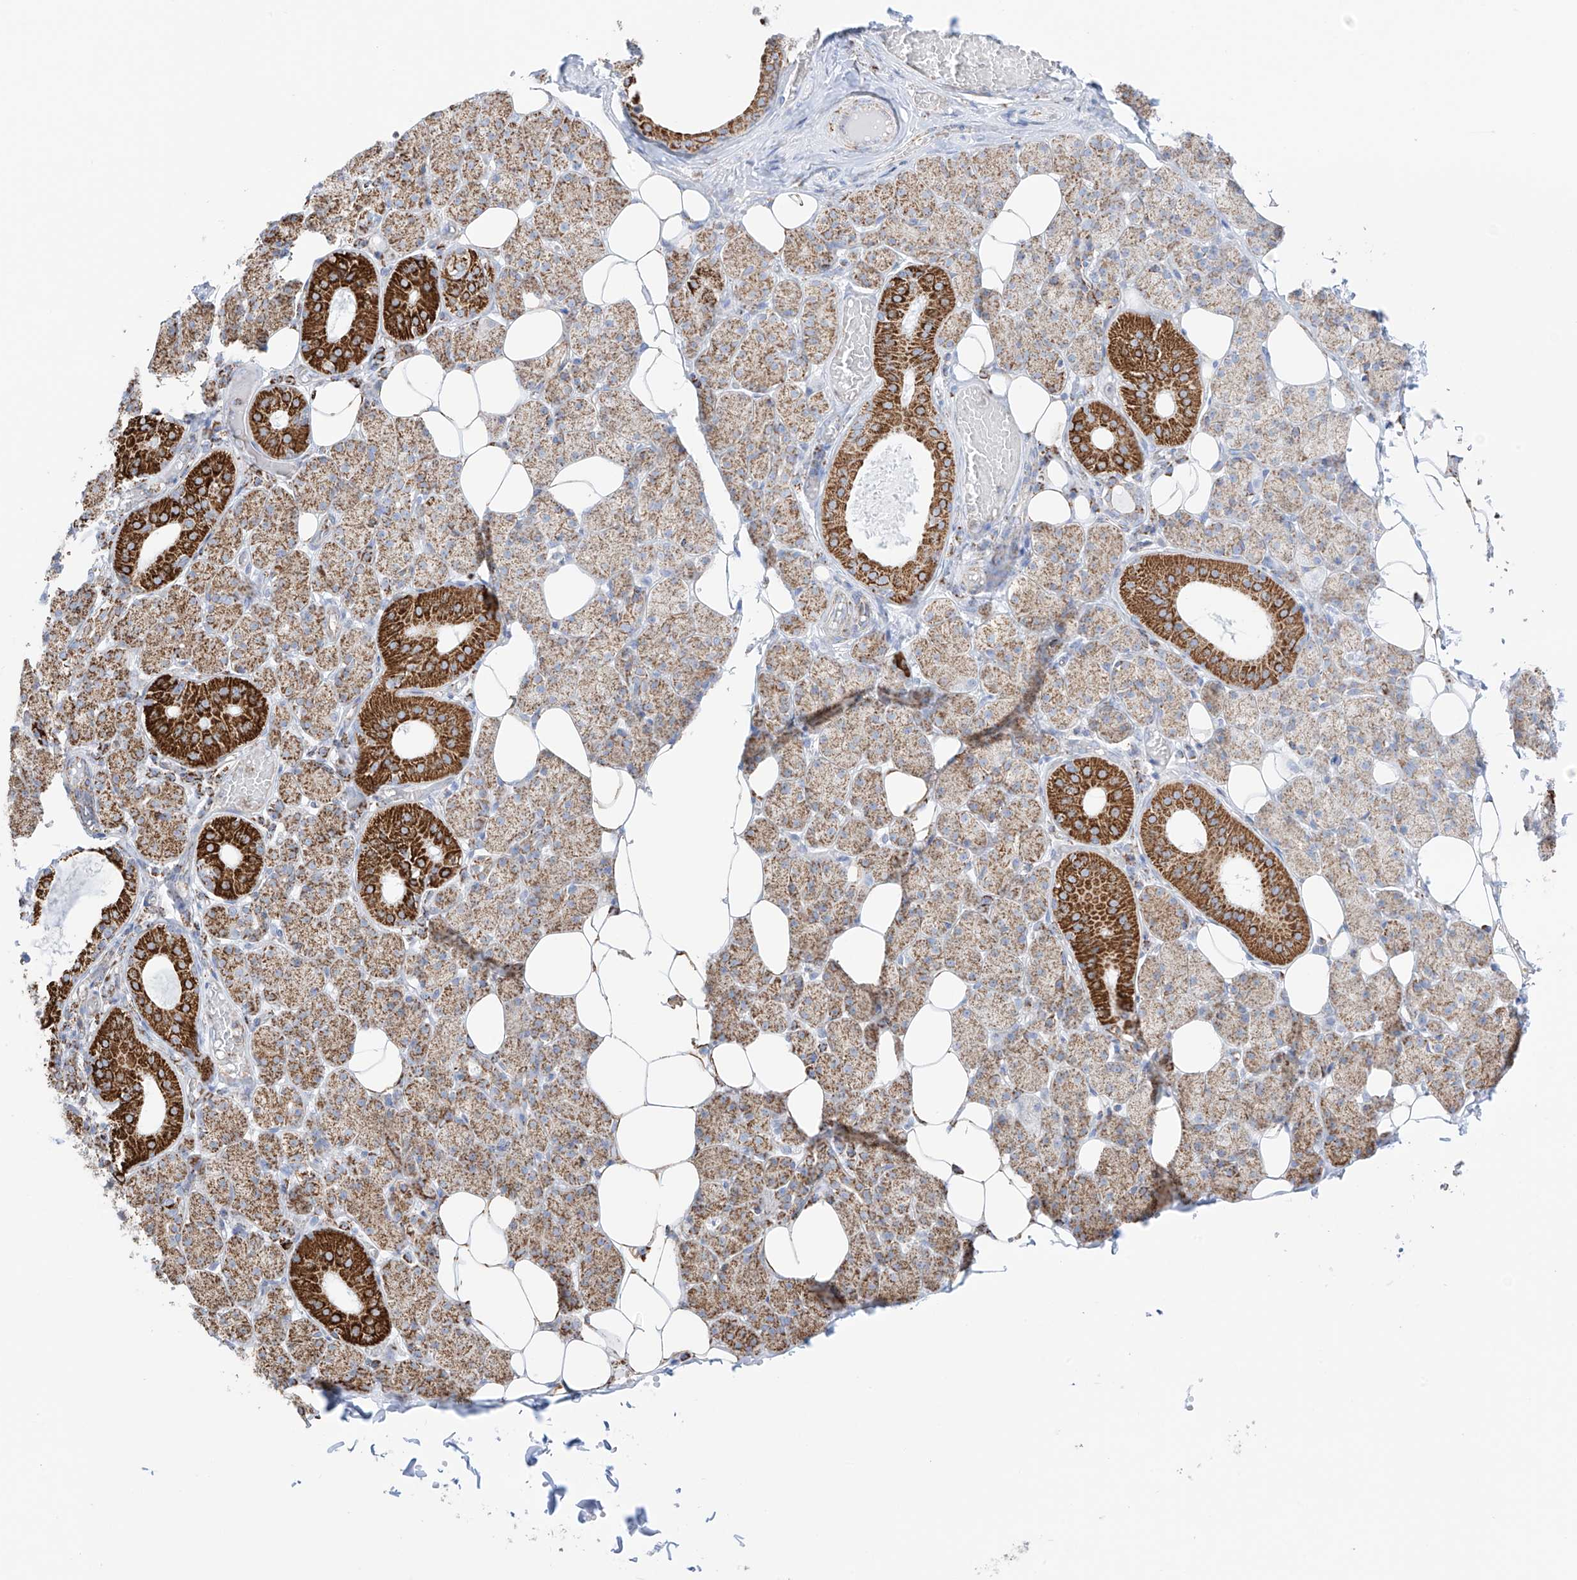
{"staining": {"intensity": "strong", "quantity": "25%-75%", "location": "cytoplasmic/membranous"}, "tissue": "salivary gland", "cell_type": "Glandular cells", "image_type": "normal", "snomed": [{"axis": "morphology", "description": "Normal tissue, NOS"}, {"axis": "topography", "description": "Salivary gland"}], "caption": "DAB immunohistochemical staining of benign salivary gland displays strong cytoplasmic/membranous protein staining in approximately 25%-75% of glandular cells.", "gene": "XKR3", "patient": {"sex": "female", "age": 33}}